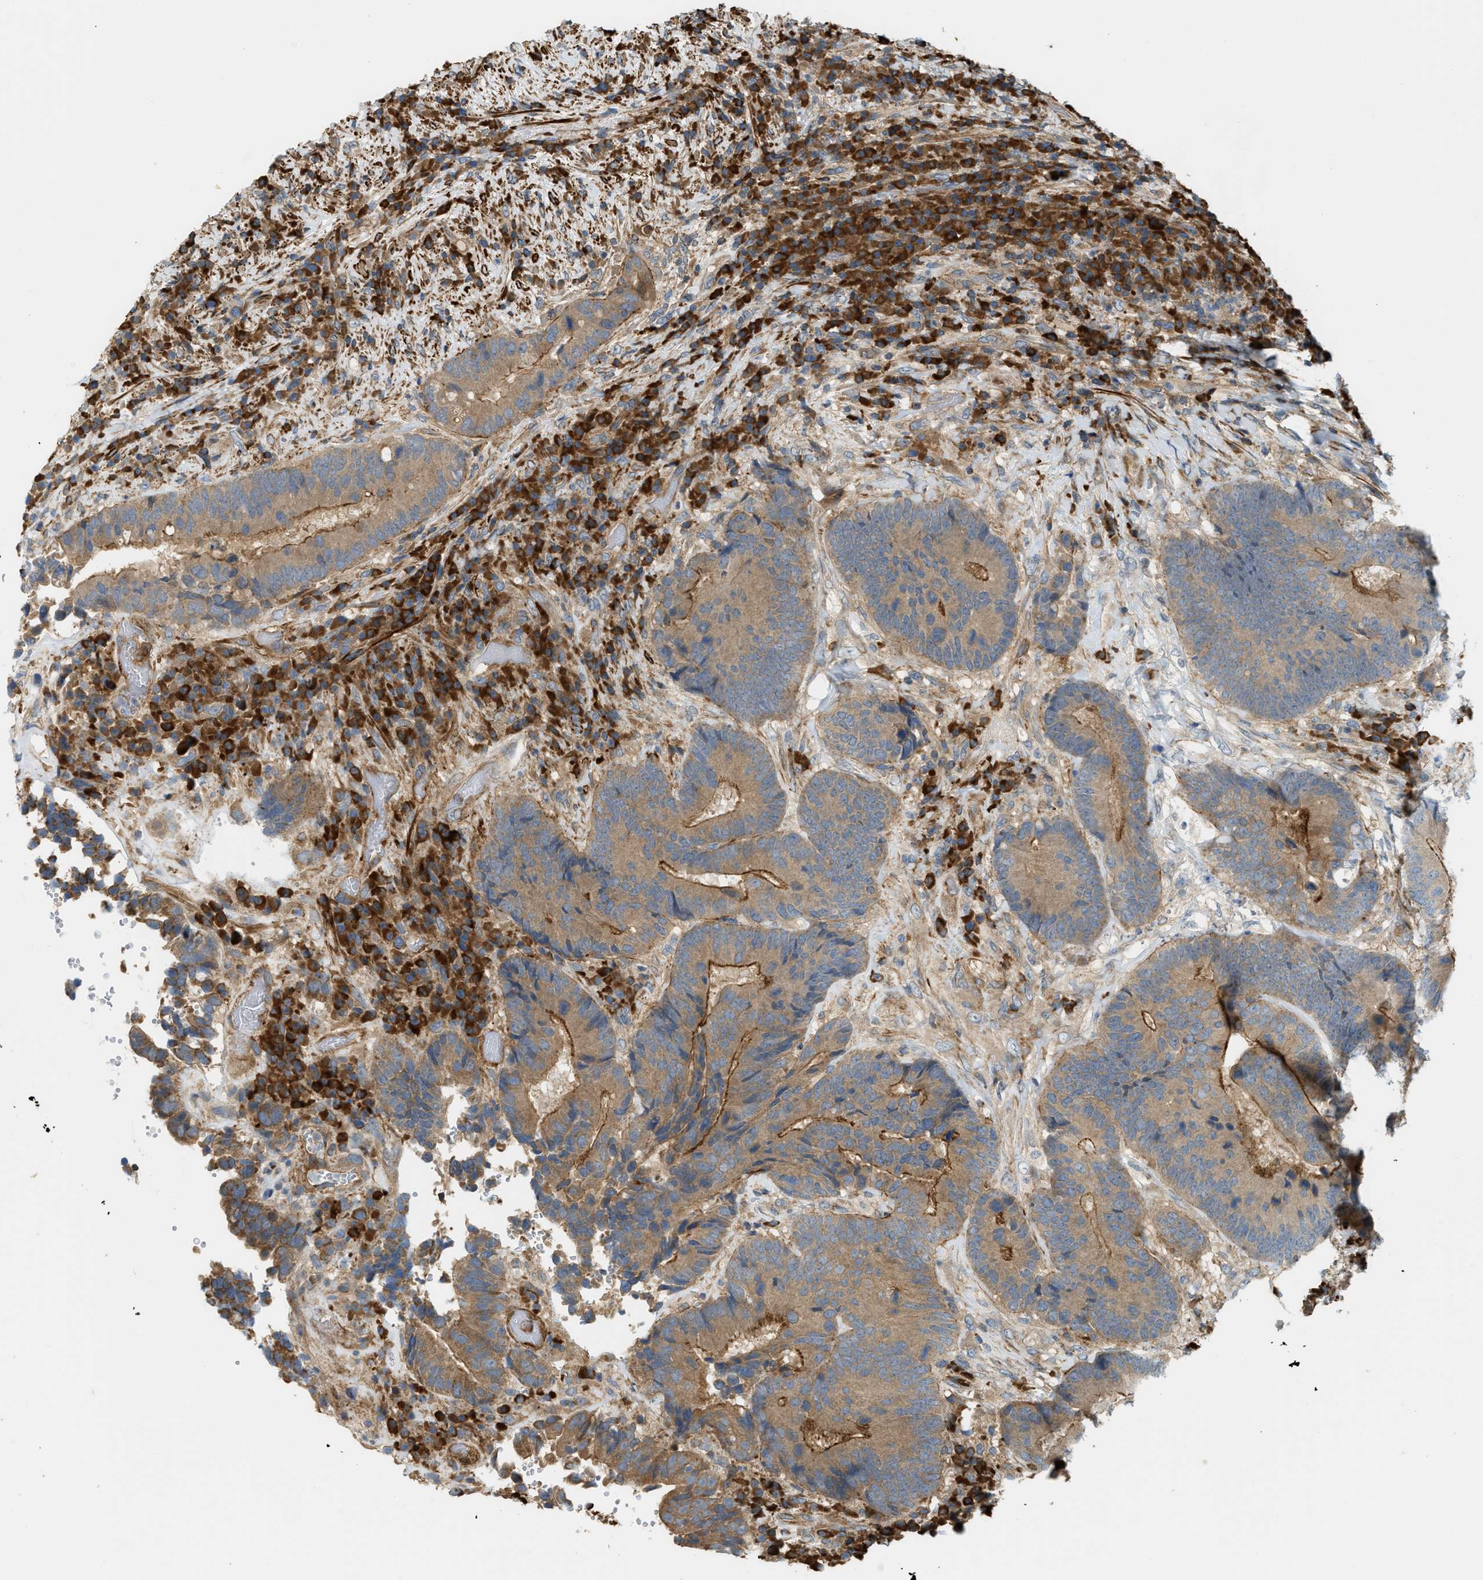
{"staining": {"intensity": "moderate", "quantity": ">75%", "location": "cytoplasmic/membranous"}, "tissue": "colorectal cancer", "cell_type": "Tumor cells", "image_type": "cancer", "snomed": [{"axis": "morphology", "description": "Adenocarcinoma, NOS"}, {"axis": "topography", "description": "Rectum"}], "caption": "Protein analysis of adenocarcinoma (colorectal) tissue displays moderate cytoplasmic/membranous expression in about >75% of tumor cells. The staining was performed using DAB to visualize the protein expression in brown, while the nuclei were stained in blue with hematoxylin (Magnification: 20x).", "gene": "BTN3A2", "patient": {"sex": "female", "age": 89}}